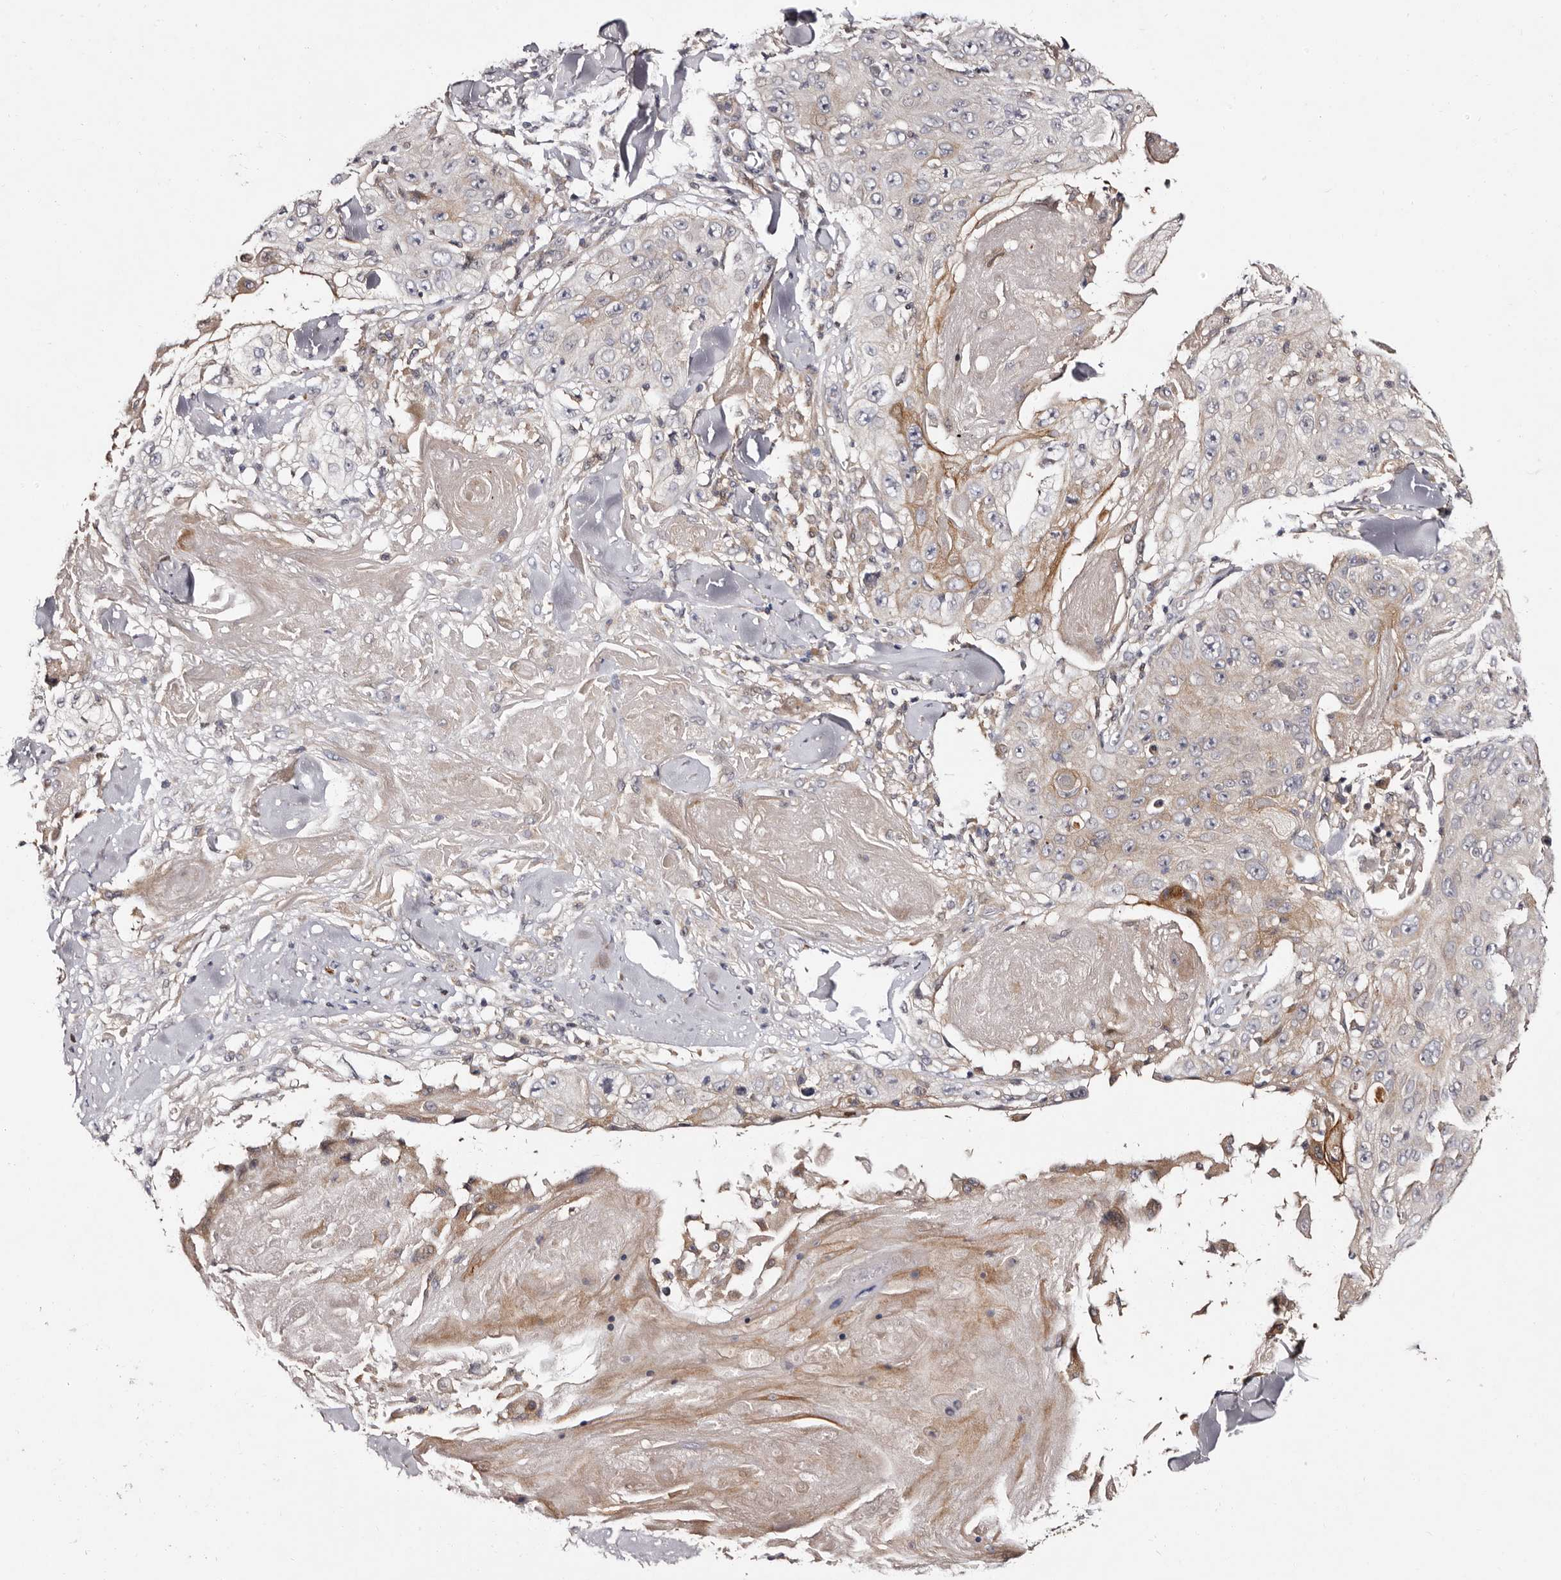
{"staining": {"intensity": "negative", "quantity": "none", "location": "none"}, "tissue": "skin cancer", "cell_type": "Tumor cells", "image_type": "cancer", "snomed": [{"axis": "morphology", "description": "Squamous cell carcinoma, NOS"}, {"axis": "topography", "description": "Skin"}], "caption": "Immunohistochemical staining of skin cancer (squamous cell carcinoma) shows no significant positivity in tumor cells.", "gene": "DNPH1", "patient": {"sex": "male", "age": 86}}